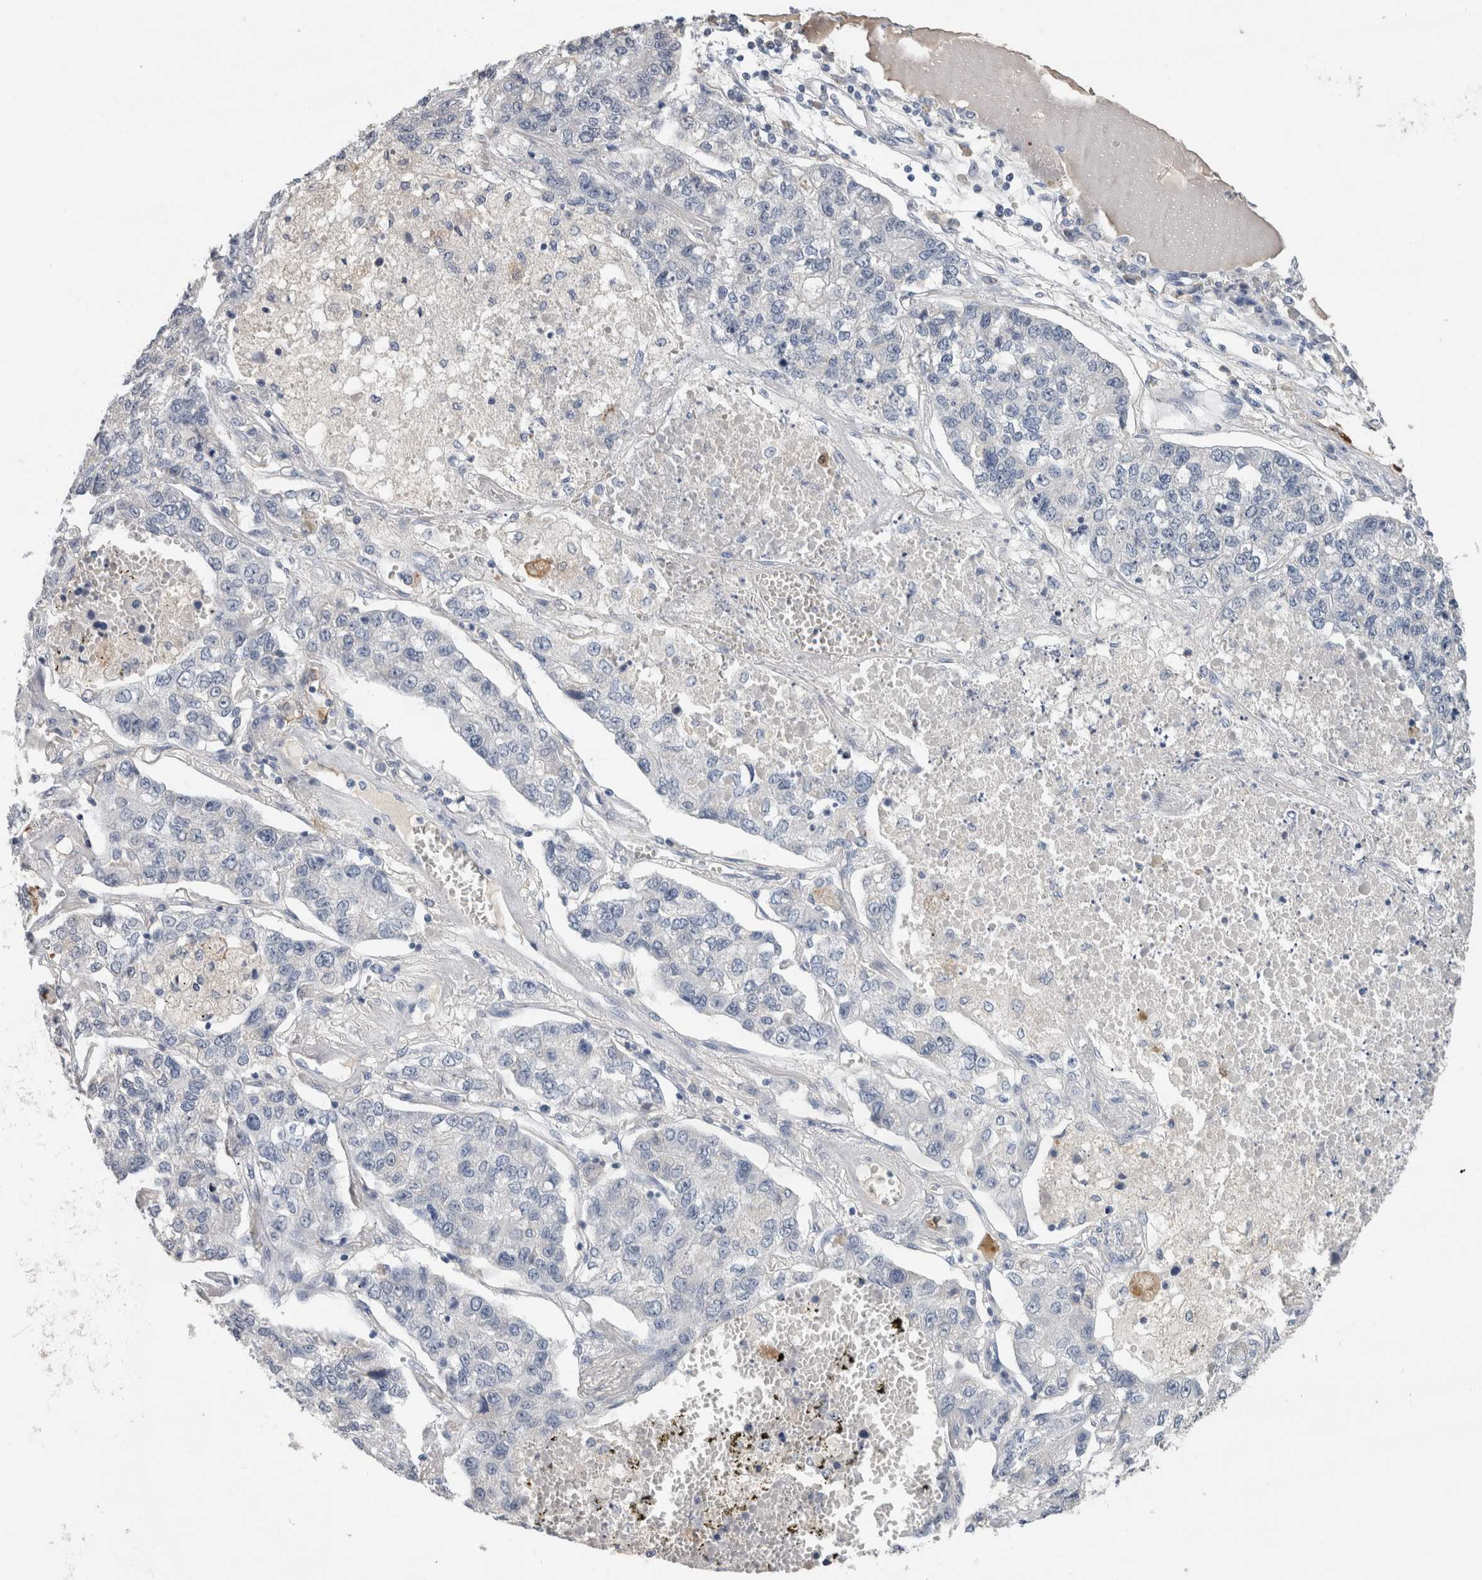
{"staining": {"intensity": "negative", "quantity": "none", "location": "none"}, "tissue": "lung cancer", "cell_type": "Tumor cells", "image_type": "cancer", "snomed": [{"axis": "morphology", "description": "Adenocarcinoma, NOS"}, {"axis": "topography", "description": "Lung"}], "caption": "Tumor cells show no significant staining in adenocarcinoma (lung). The staining was performed using DAB (3,3'-diaminobenzidine) to visualize the protein expression in brown, while the nuclei were stained in blue with hematoxylin (Magnification: 20x).", "gene": "FABP4", "patient": {"sex": "male", "age": 49}}